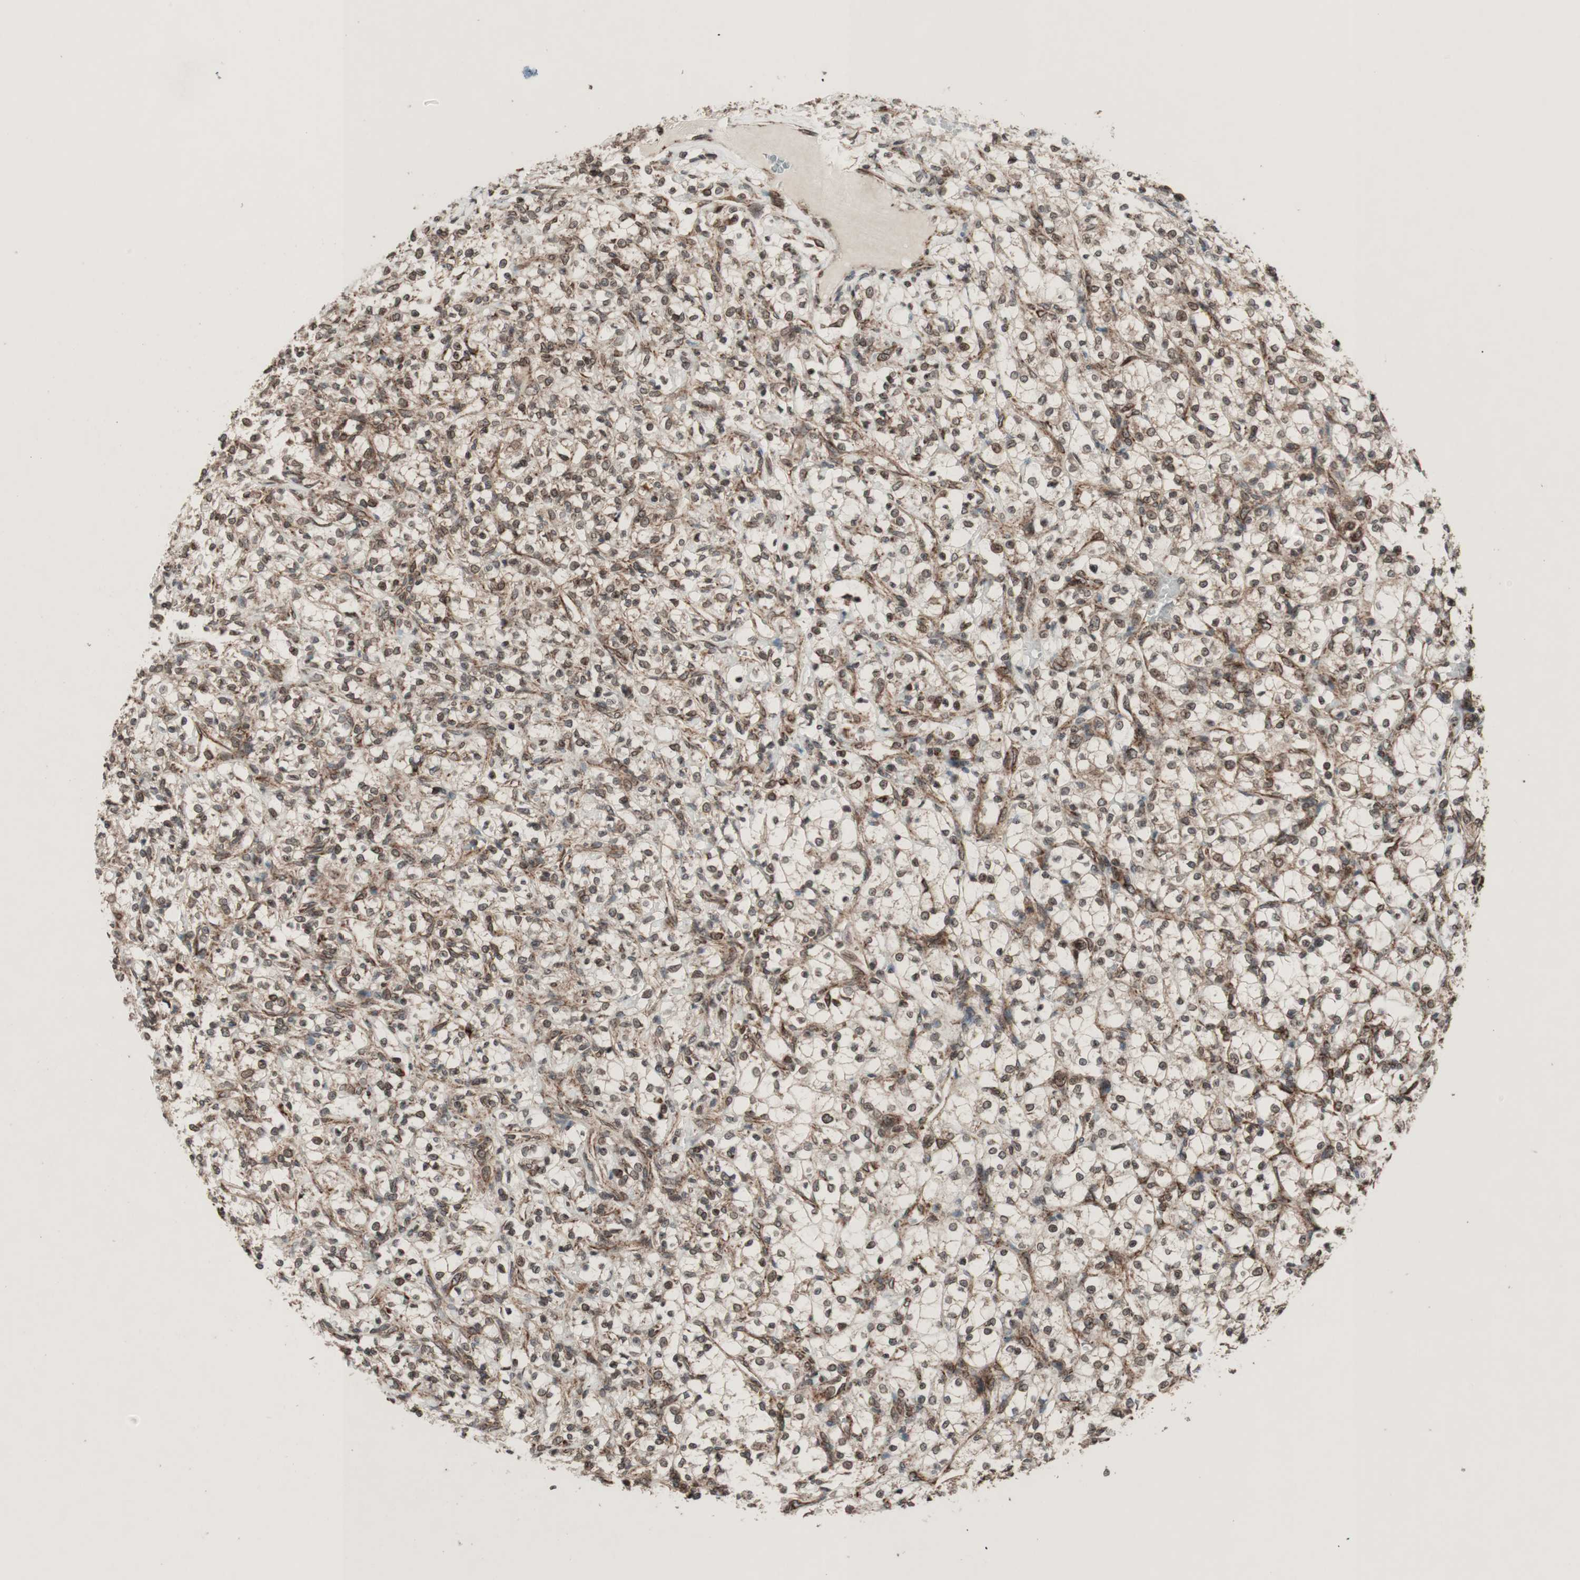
{"staining": {"intensity": "moderate", "quantity": ">75%", "location": "cytoplasmic/membranous,nuclear"}, "tissue": "renal cancer", "cell_type": "Tumor cells", "image_type": "cancer", "snomed": [{"axis": "morphology", "description": "Adenocarcinoma, NOS"}, {"axis": "topography", "description": "Kidney"}], "caption": "Protein expression by immunohistochemistry reveals moderate cytoplasmic/membranous and nuclear staining in about >75% of tumor cells in renal adenocarcinoma.", "gene": "NUP62", "patient": {"sex": "female", "age": 69}}